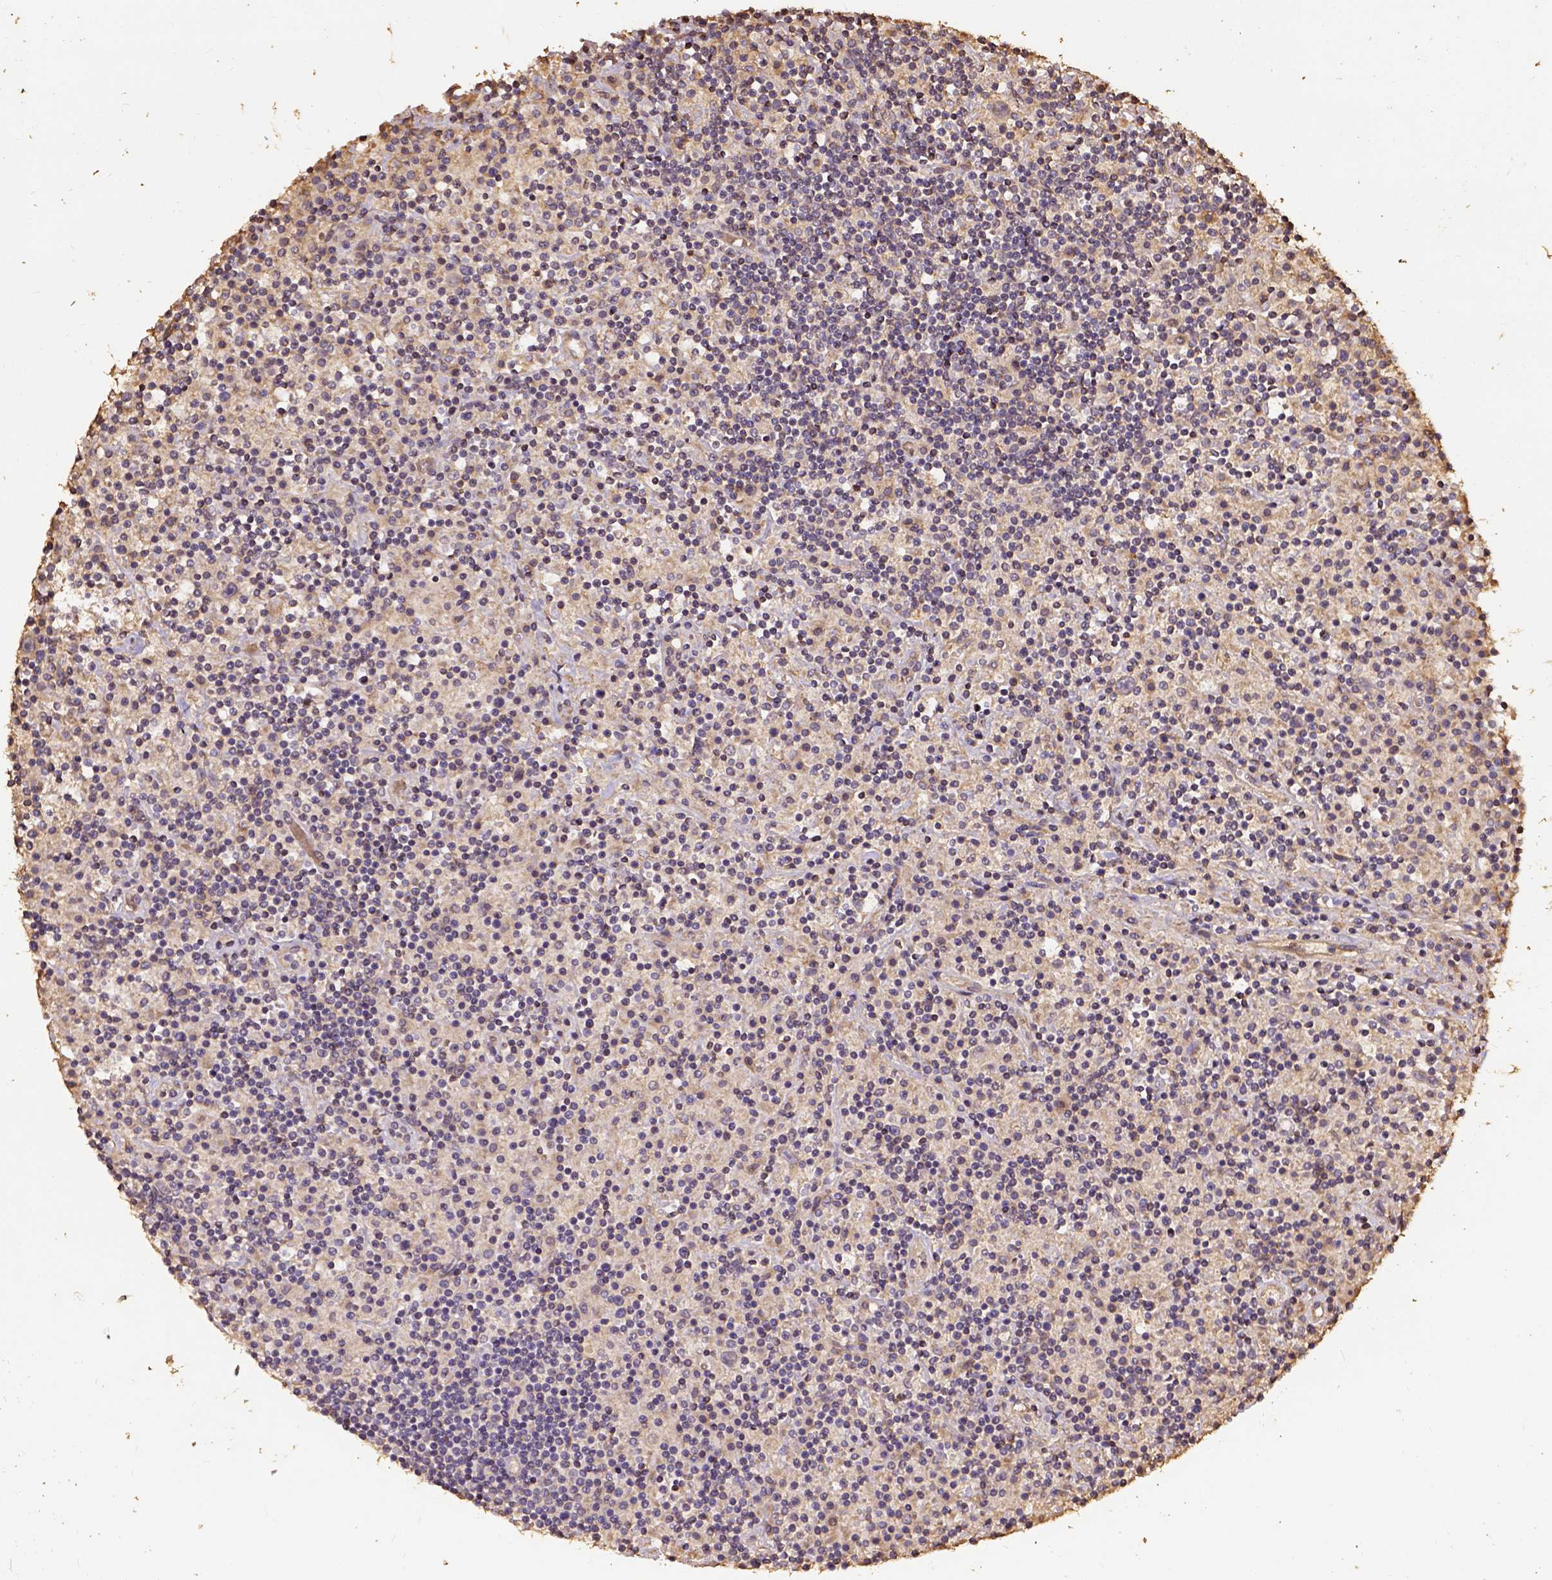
{"staining": {"intensity": "weak", "quantity": ">75%", "location": "cytoplasmic/membranous"}, "tissue": "lymphoma", "cell_type": "Tumor cells", "image_type": "cancer", "snomed": [{"axis": "morphology", "description": "Hodgkin's disease, NOS"}, {"axis": "topography", "description": "Lymph node"}], "caption": "Protein analysis of lymphoma tissue shows weak cytoplasmic/membranous expression in about >75% of tumor cells.", "gene": "ATP1B3", "patient": {"sex": "male", "age": 70}}